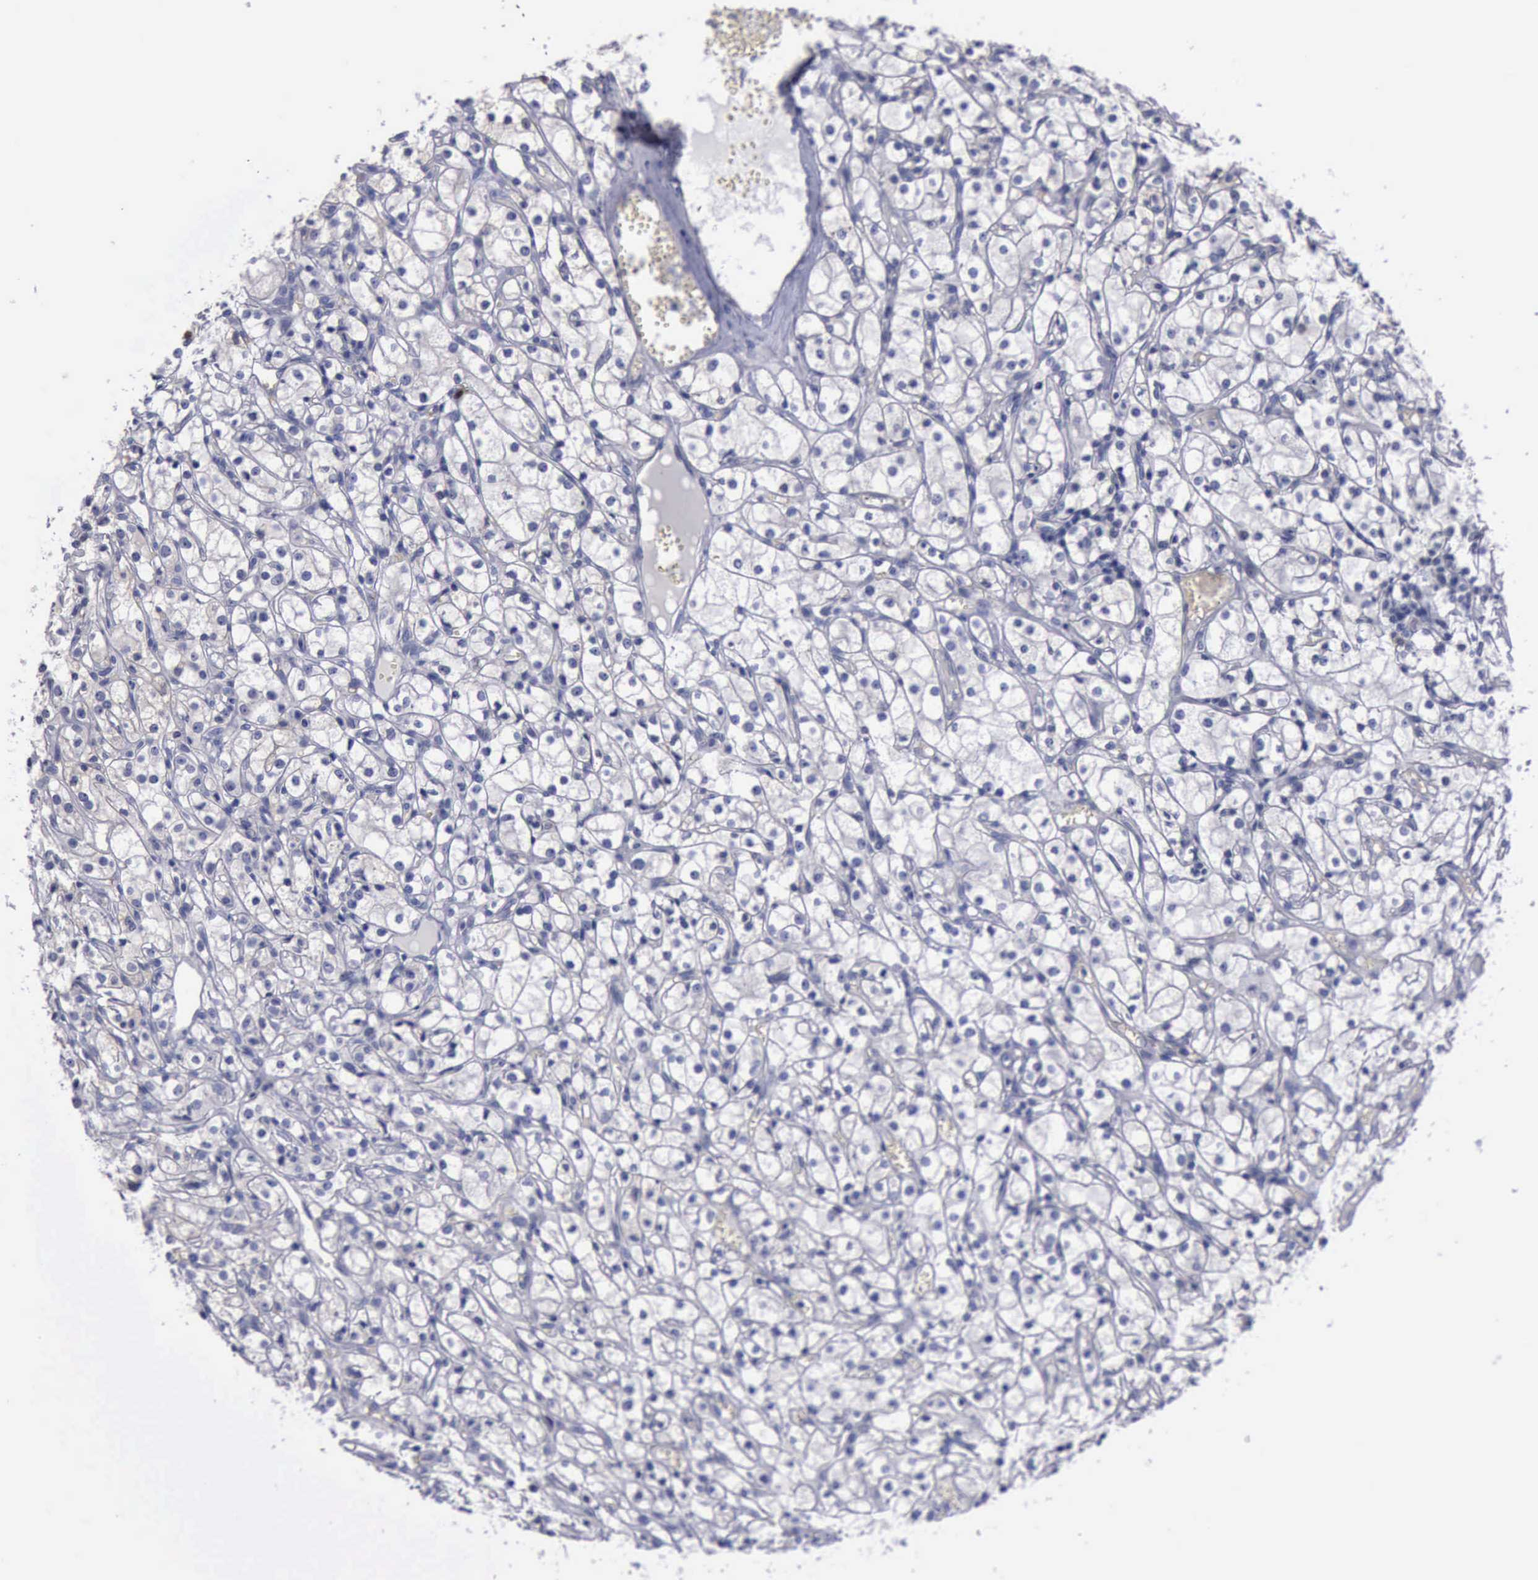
{"staining": {"intensity": "negative", "quantity": "none", "location": "none"}, "tissue": "renal cancer", "cell_type": "Tumor cells", "image_type": "cancer", "snomed": [{"axis": "morphology", "description": "Adenocarcinoma, NOS"}, {"axis": "topography", "description": "Kidney"}], "caption": "Human renal cancer (adenocarcinoma) stained for a protein using immunohistochemistry shows no staining in tumor cells.", "gene": "CEP128", "patient": {"sex": "male", "age": 61}}